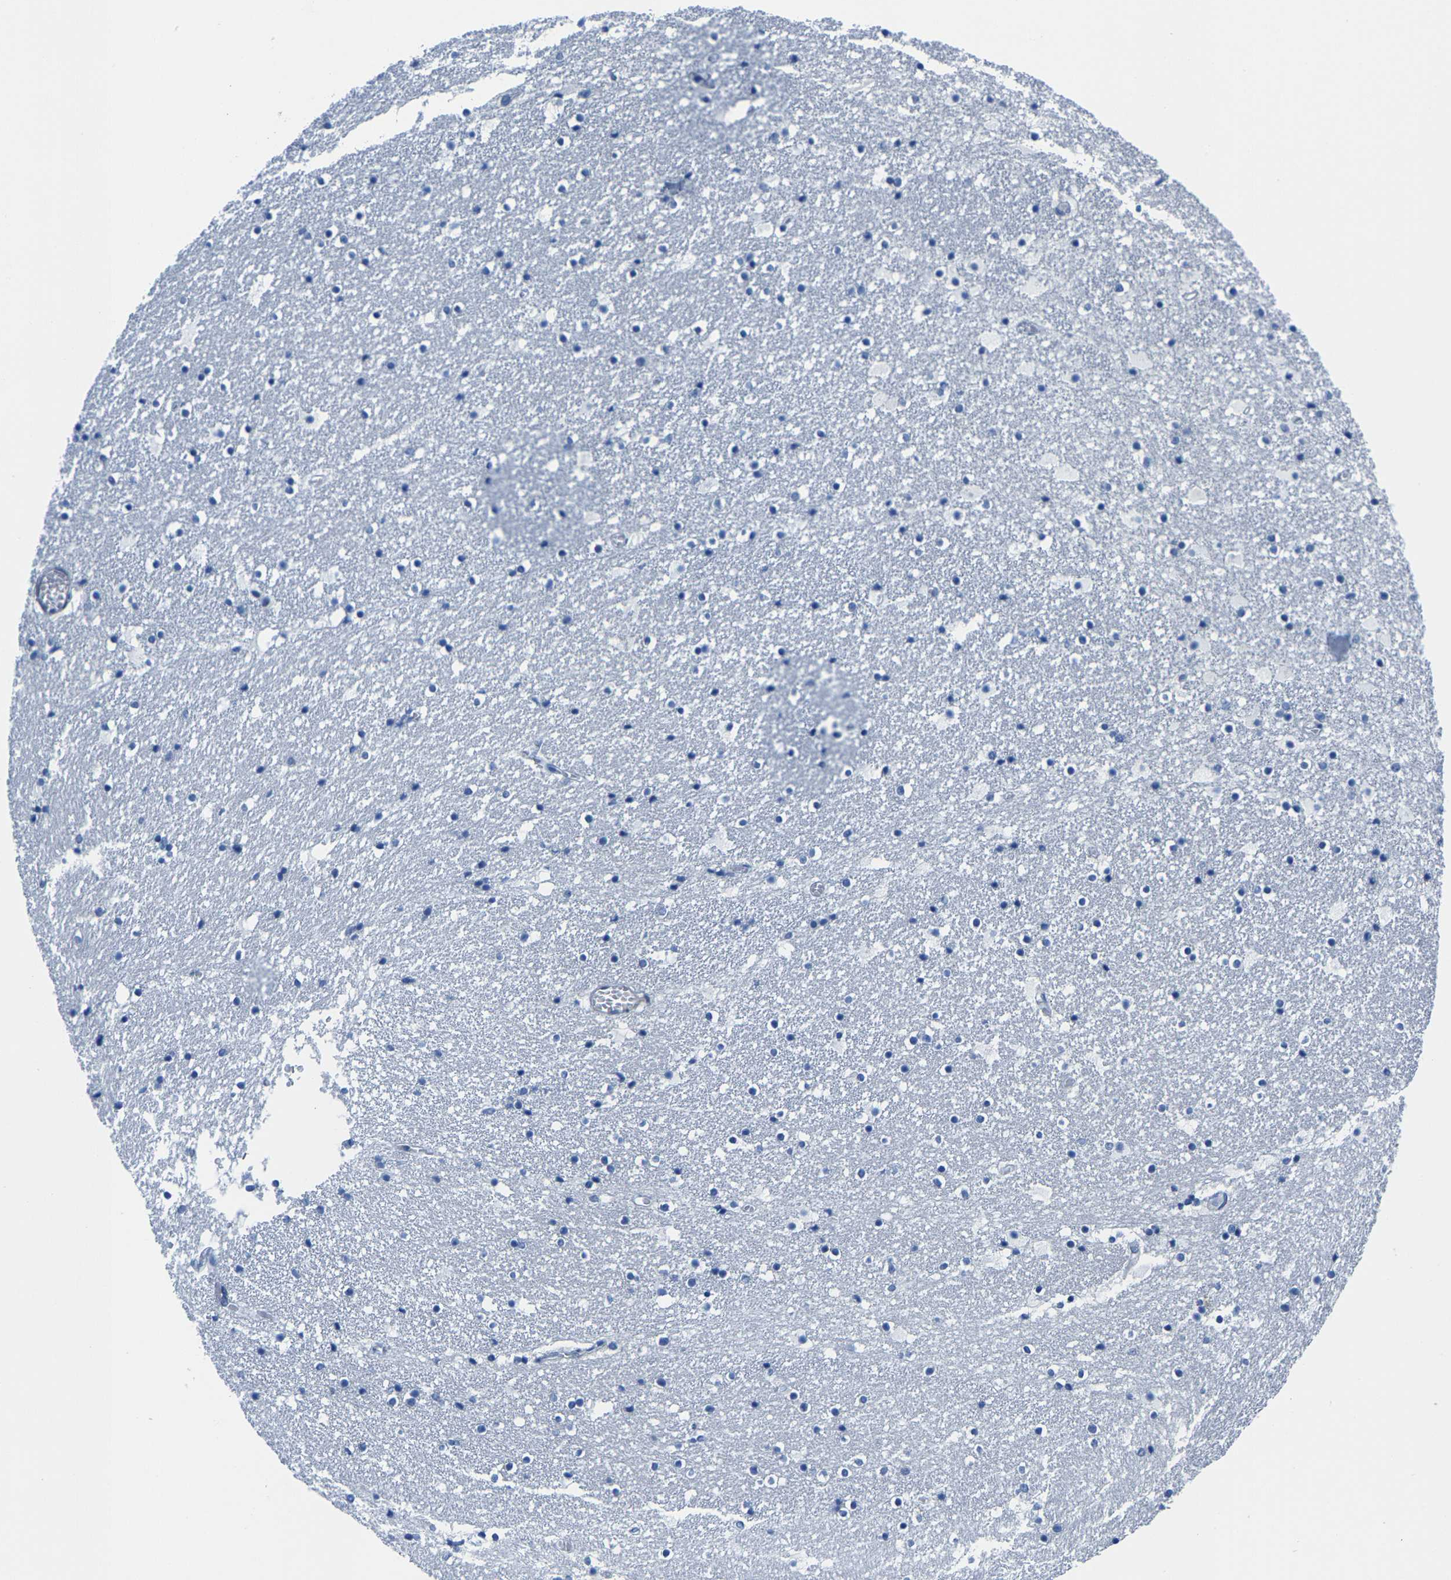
{"staining": {"intensity": "negative", "quantity": "none", "location": "none"}, "tissue": "caudate", "cell_type": "Glial cells", "image_type": "normal", "snomed": [{"axis": "morphology", "description": "Normal tissue, NOS"}, {"axis": "topography", "description": "Lateral ventricle wall"}], "caption": "Caudate was stained to show a protein in brown. There is no significant expression in glial cells. Nuclei are stained in blue.", "gene": "SSH3", "patient": {"sex": "male", "age": 45}}